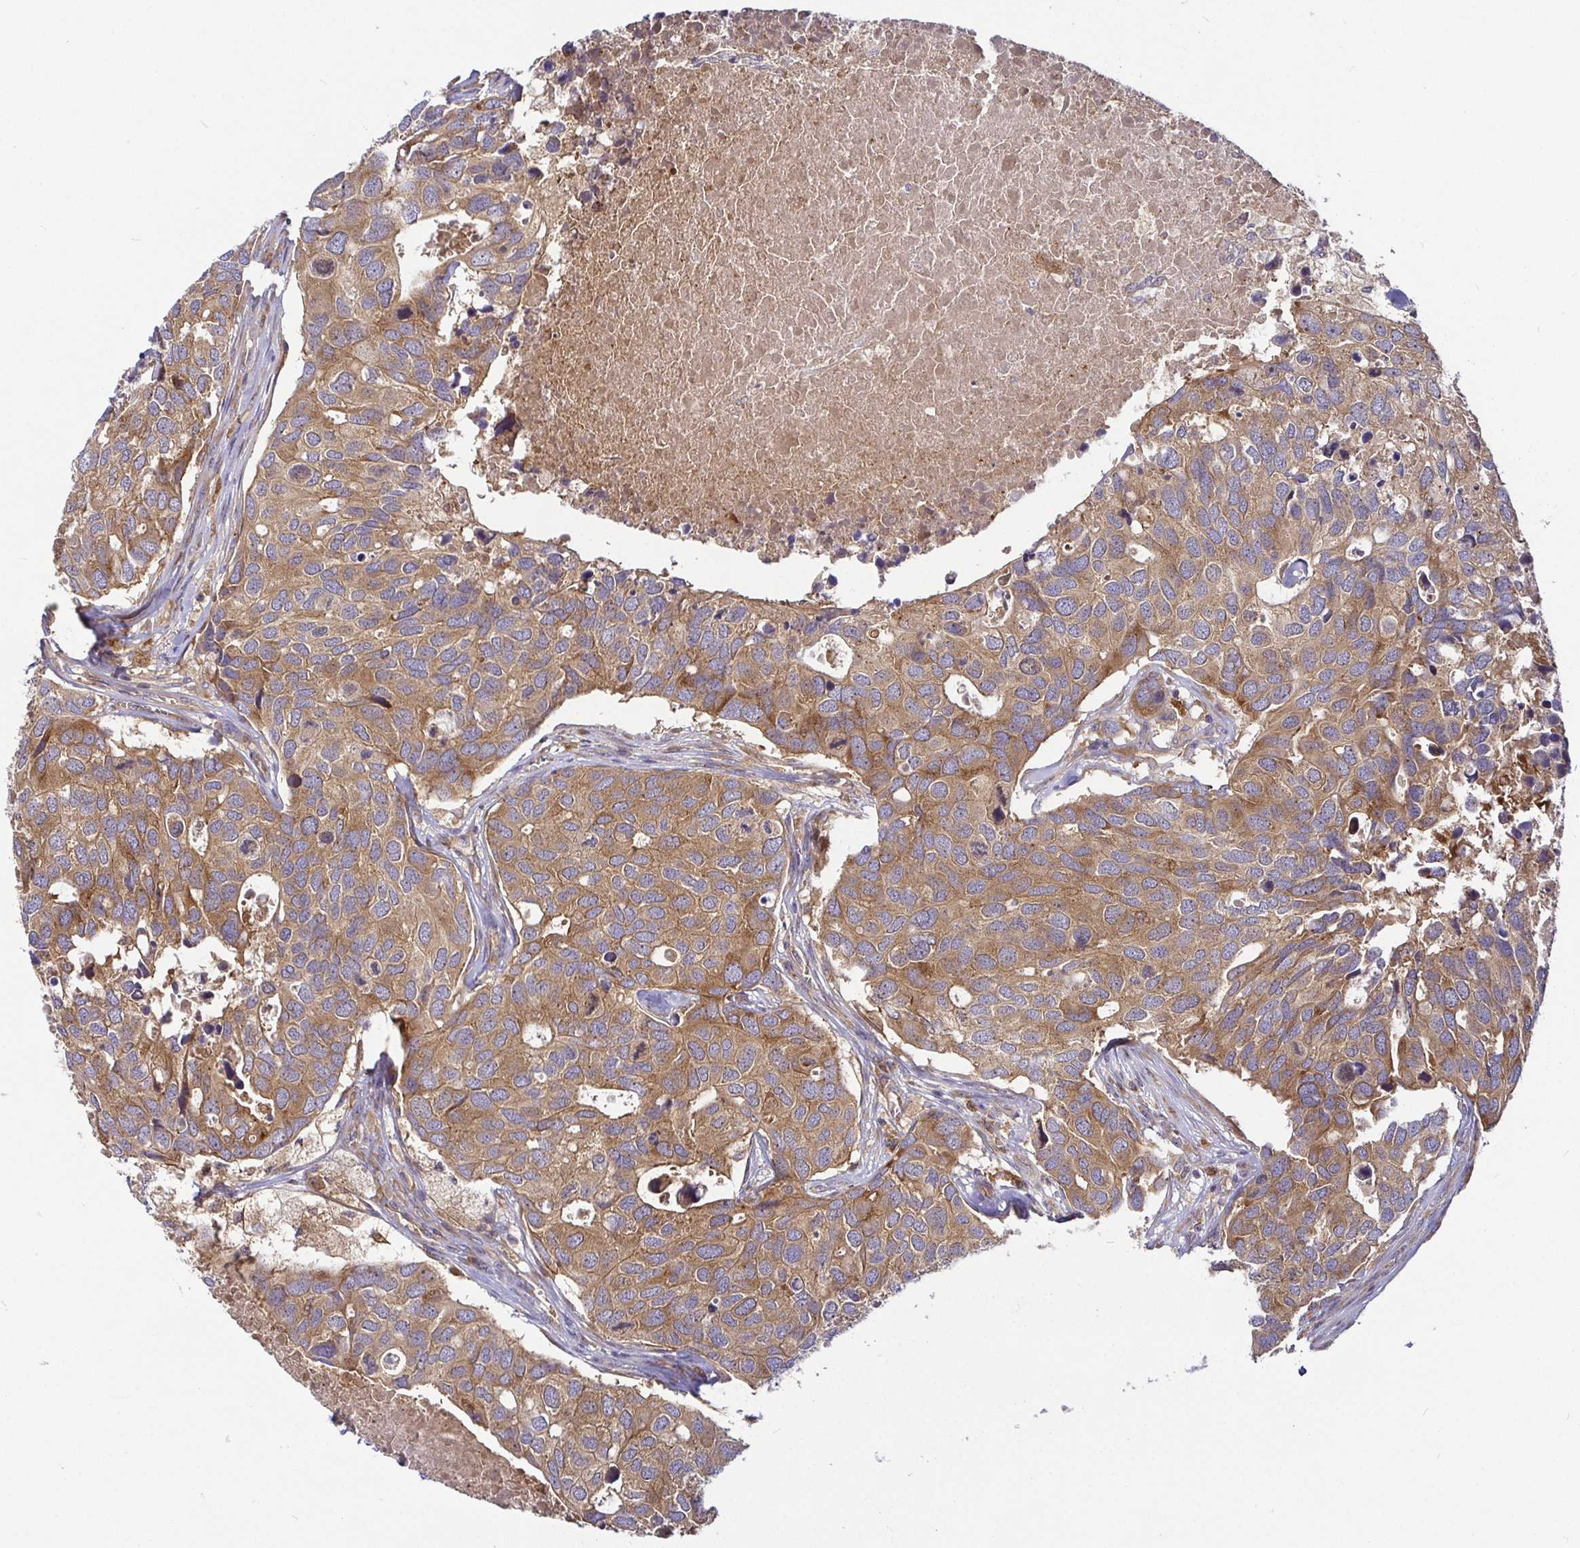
{"staining": {"intensity": "moderate", "quantity": ">75%", "location": "cytoplasmic/membranous"}, "tissue": "breast cancer", "cell_type": "Tumor cells", "image_type": "cancer", "snomed": [{"axis": "morphology", "description": "Duct carcinoma"}, {"axis": "topography", "description": "Breast"}], "caption": "Human breast cancer (intraductal carcinoma) stained with a protein marker reveals moderate staining in tumor cells.", "gene": "SNX8", "patient": {"sex": "female", "age": 83}}